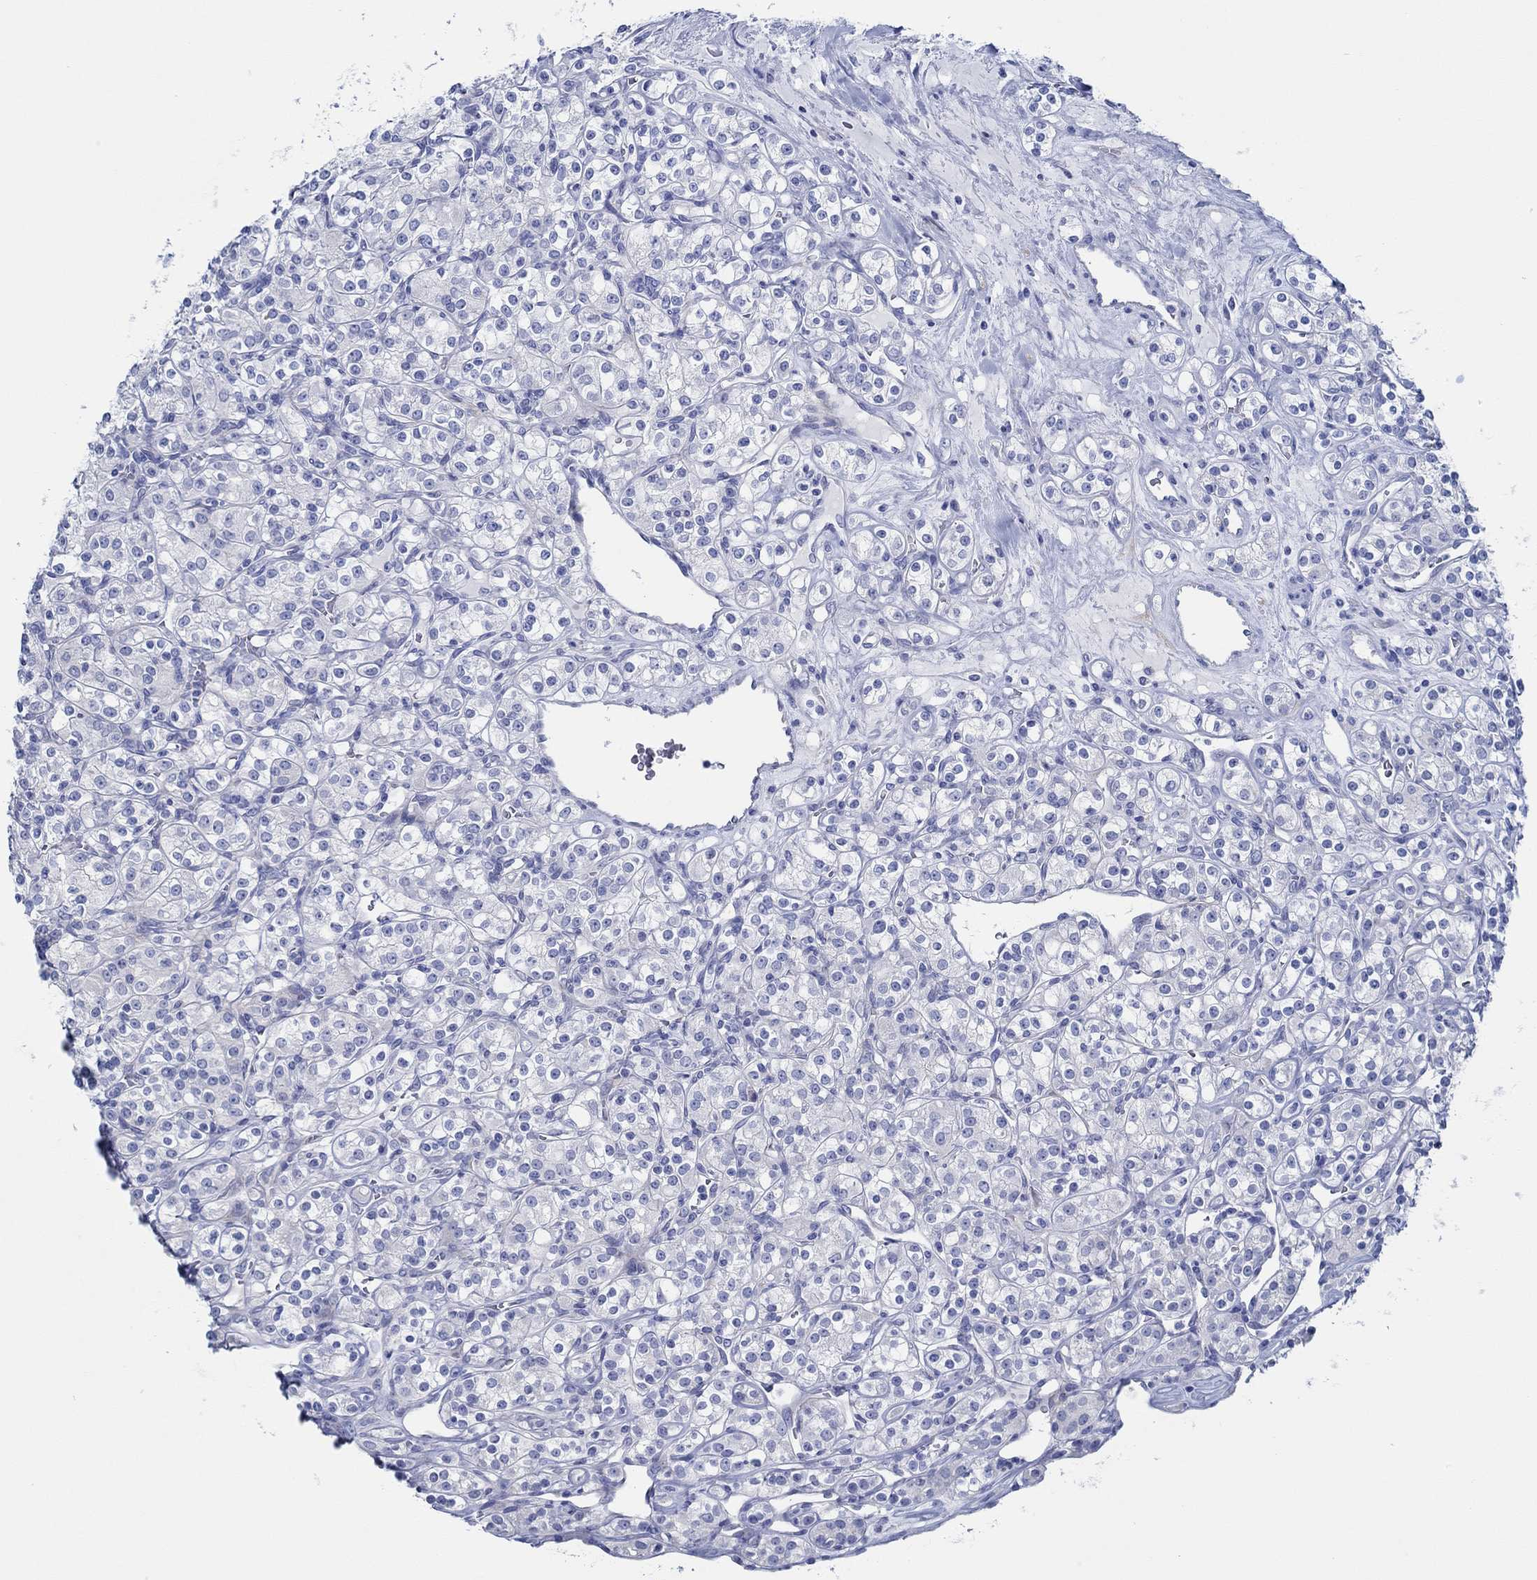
{"staining": {"intensity": "negative", "quantity": "none", "location": "none"}, "tissue": "renal cancer", "cell_type": "Tumor cells", "image_type": "cancer", "snomed": [{"axis": "morphology", "description": "Adenocarcinoma, NOS"}, {"axis": "topography", "description": "Kidney"}], "caption": "This is an immunohistochemistry photomicrograph of renal adenocarcinoma. There is no positivity in tumor cells.", "gene": "IGFBP6", "patient": {"sex": "male", "age": 77}}